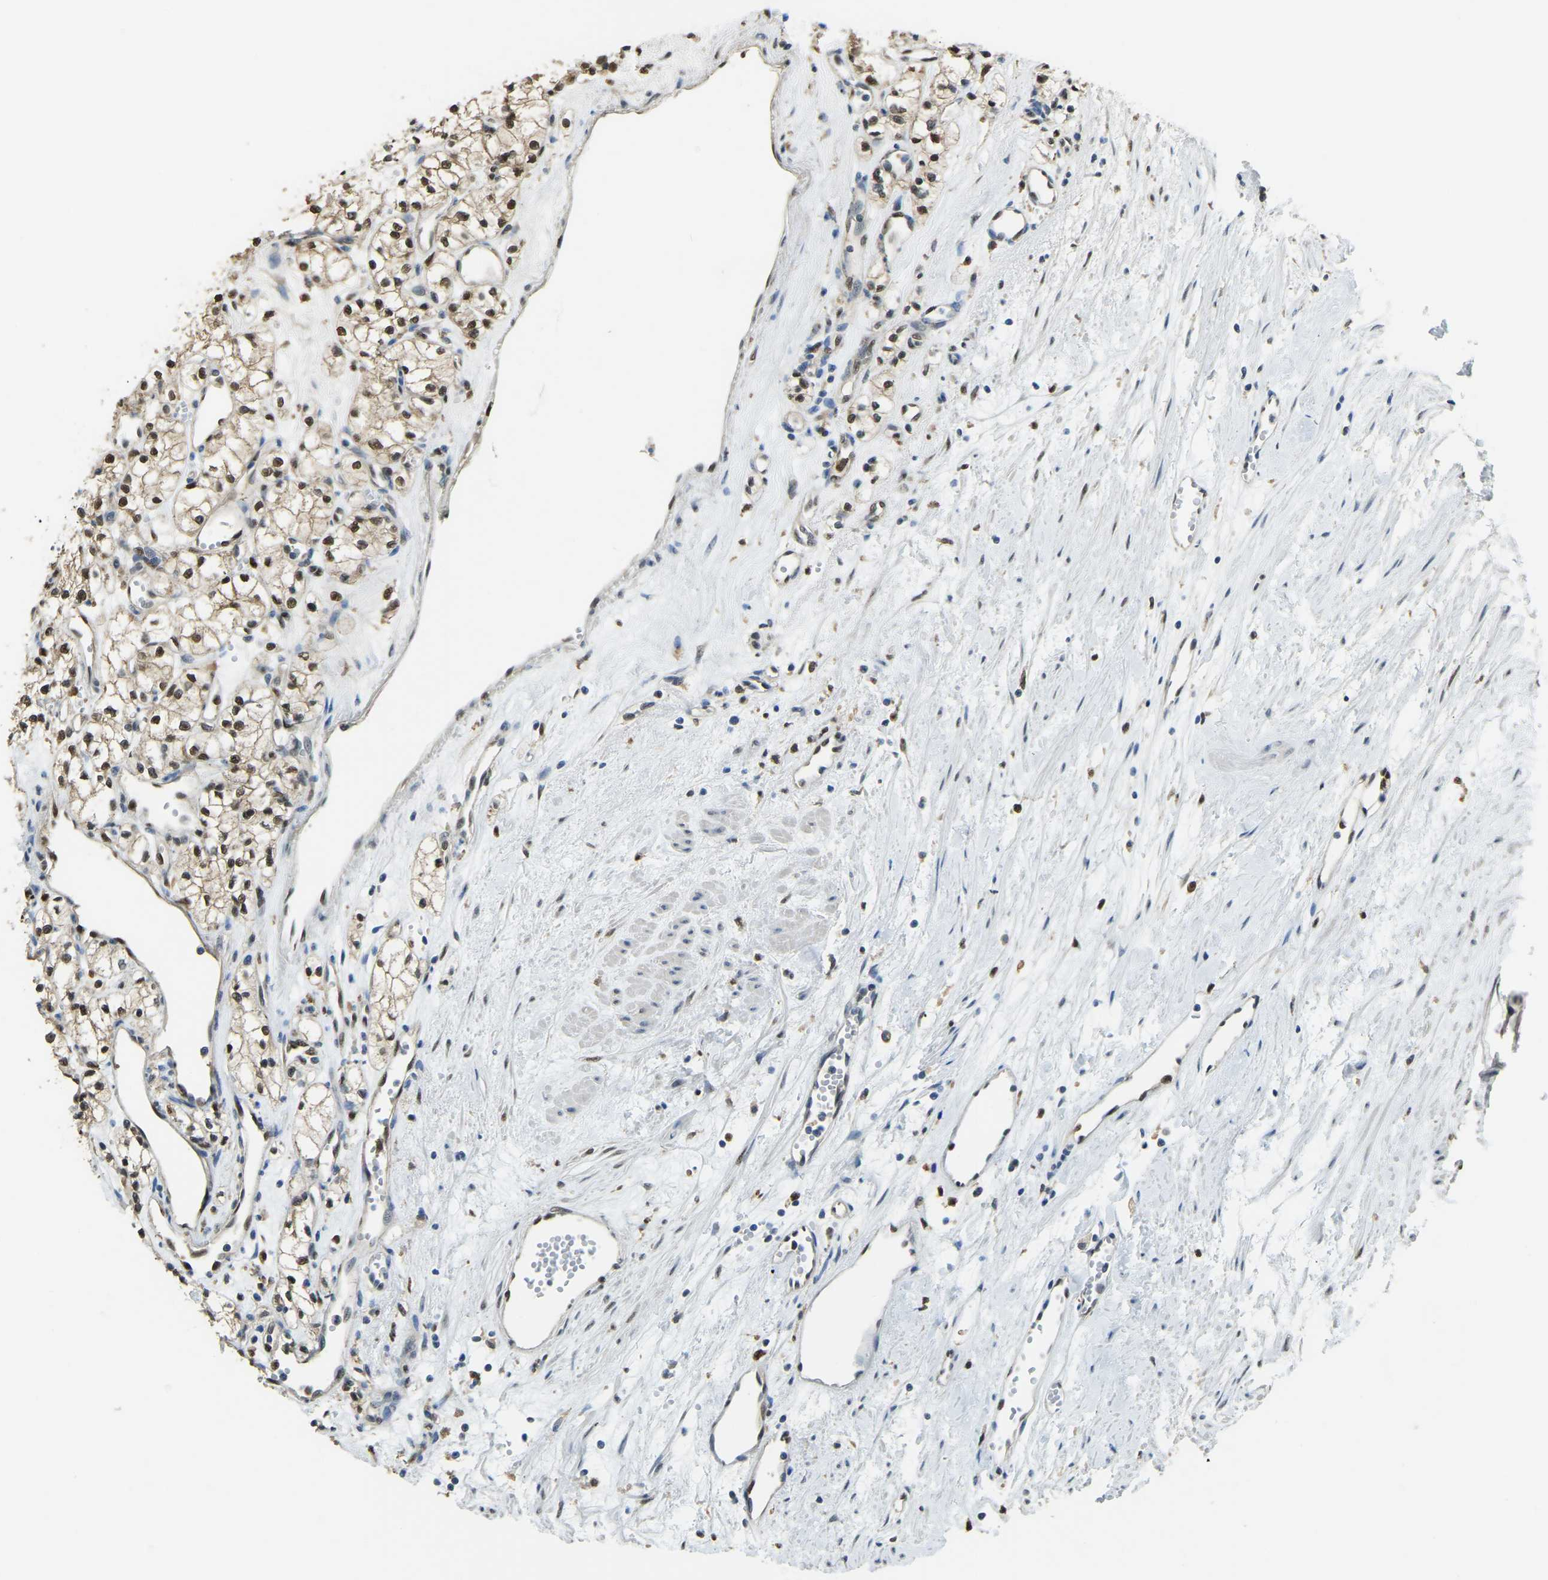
{"staining": {"intensity": "strong", "quantity": ">75%", "location": "cytoplasmic/membranous,nuclear"}, "tissue": "renal cancer", "cell_type": "Tumor cells", "image_type": "cancer", "snomed": [{"axis": "morphology", "description": "Adenocarcinoma, NOS"}, {"axis": "topography", "description": "Kidney"}], "caption": "Tumor cells reveal high levels of strong cytoplasmic/membranous and nuclear staining in approximately >75% of cells in renal adenocarcinoma.", "gene": "NANS", "patient": {"sex": "male", "age": 59}}